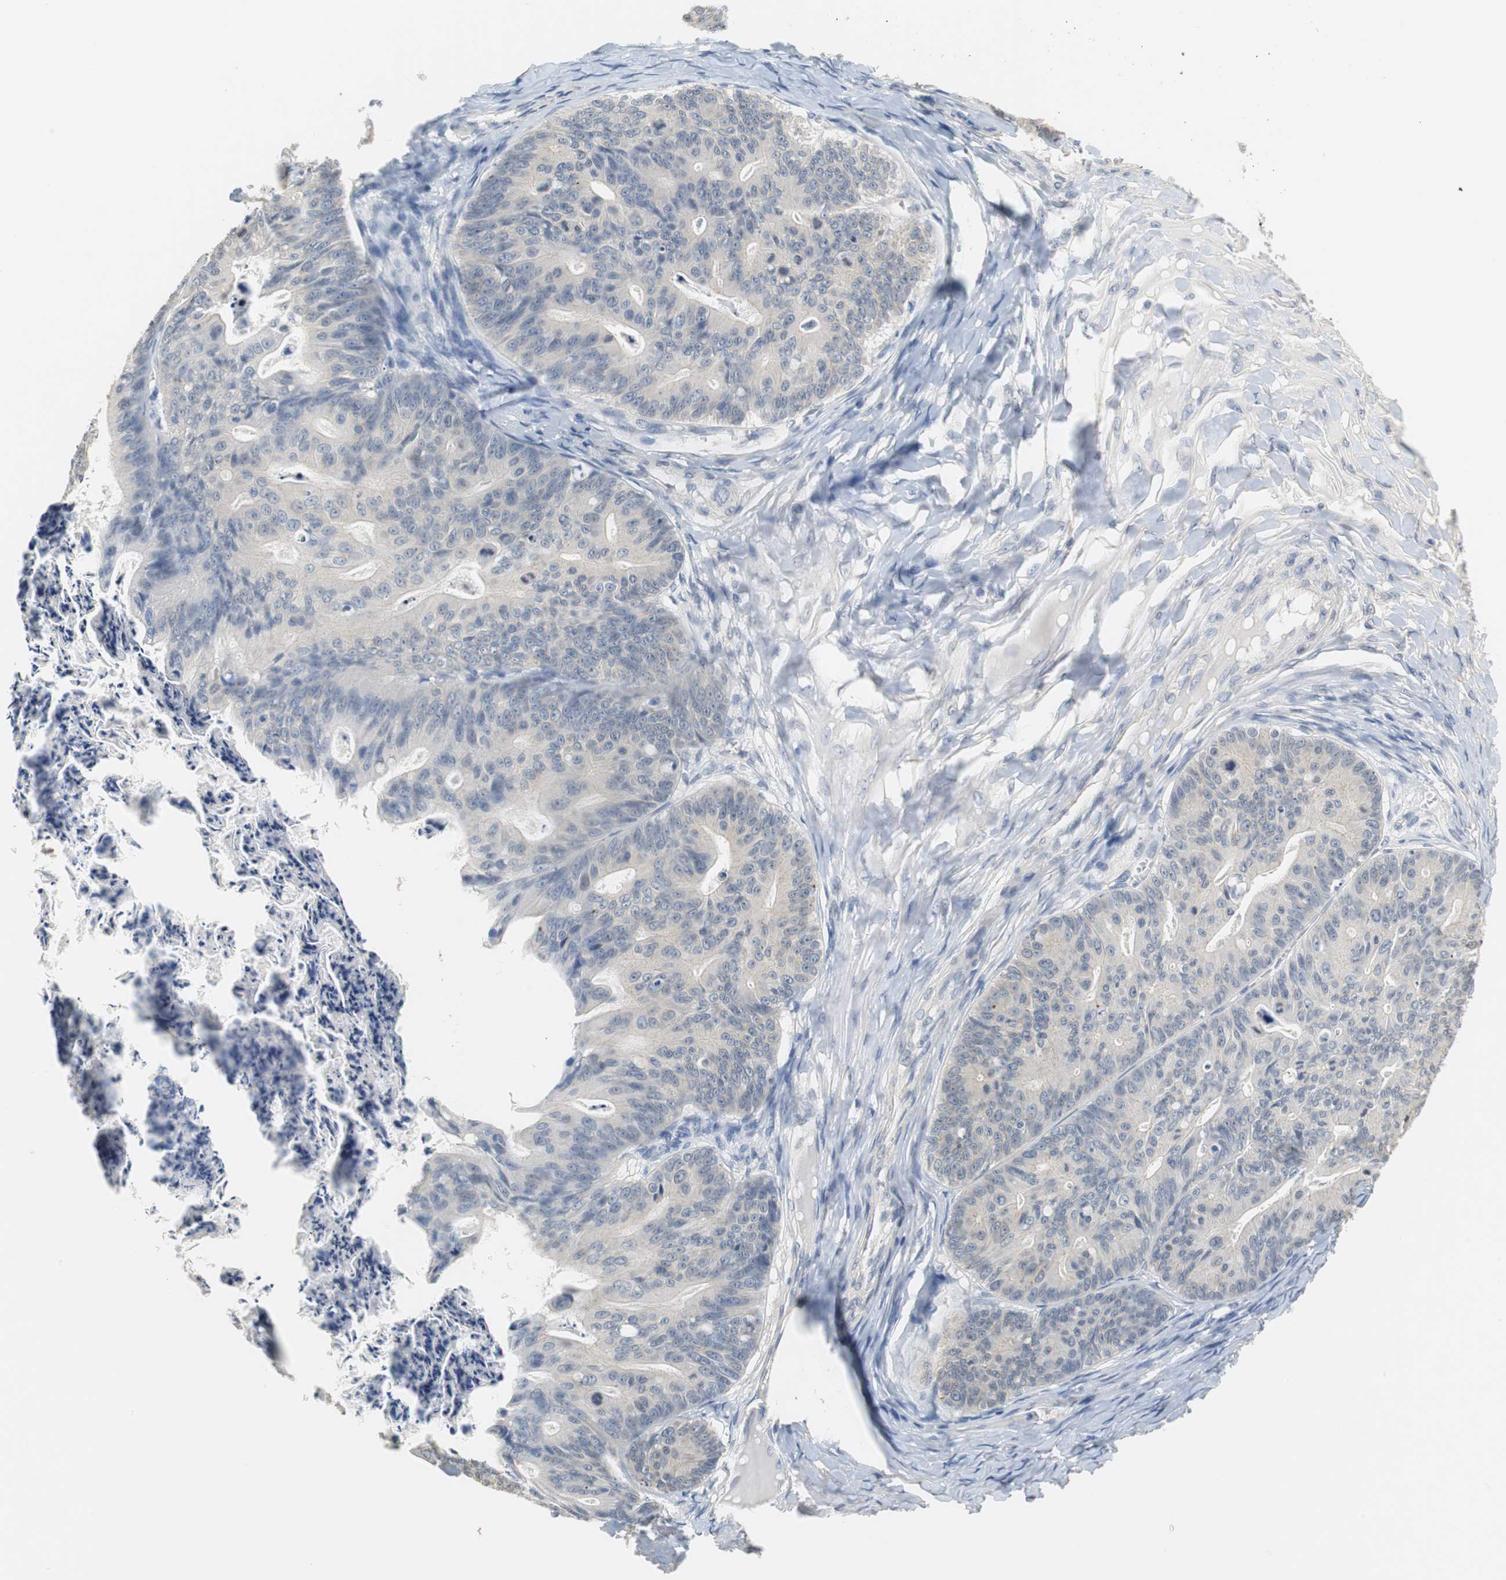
{"staining": {"intensity": "negative", "quantity": "none", "location": "none"}, "tissue": "ovarian cancer", "cell_type": "Tumor cells", "image_type": "cancer", "snomed": [{"axis": "morphology", "description": "Cystadenocarcinoma, mucinous, NOS"}, {"axis": "topography", "description": "Ovary"}], "caption": "Immunohistochemistry (IHC) photomicrograph of neoplastic tissue: human ovarian mucinous cystadenocarcinoma stained with DAB (3,3'-diaminobenzidine) shows no significant protein staining in tumor cells.", "gene": "MUC7", "patient": {"sex": "female", "age": 36}}